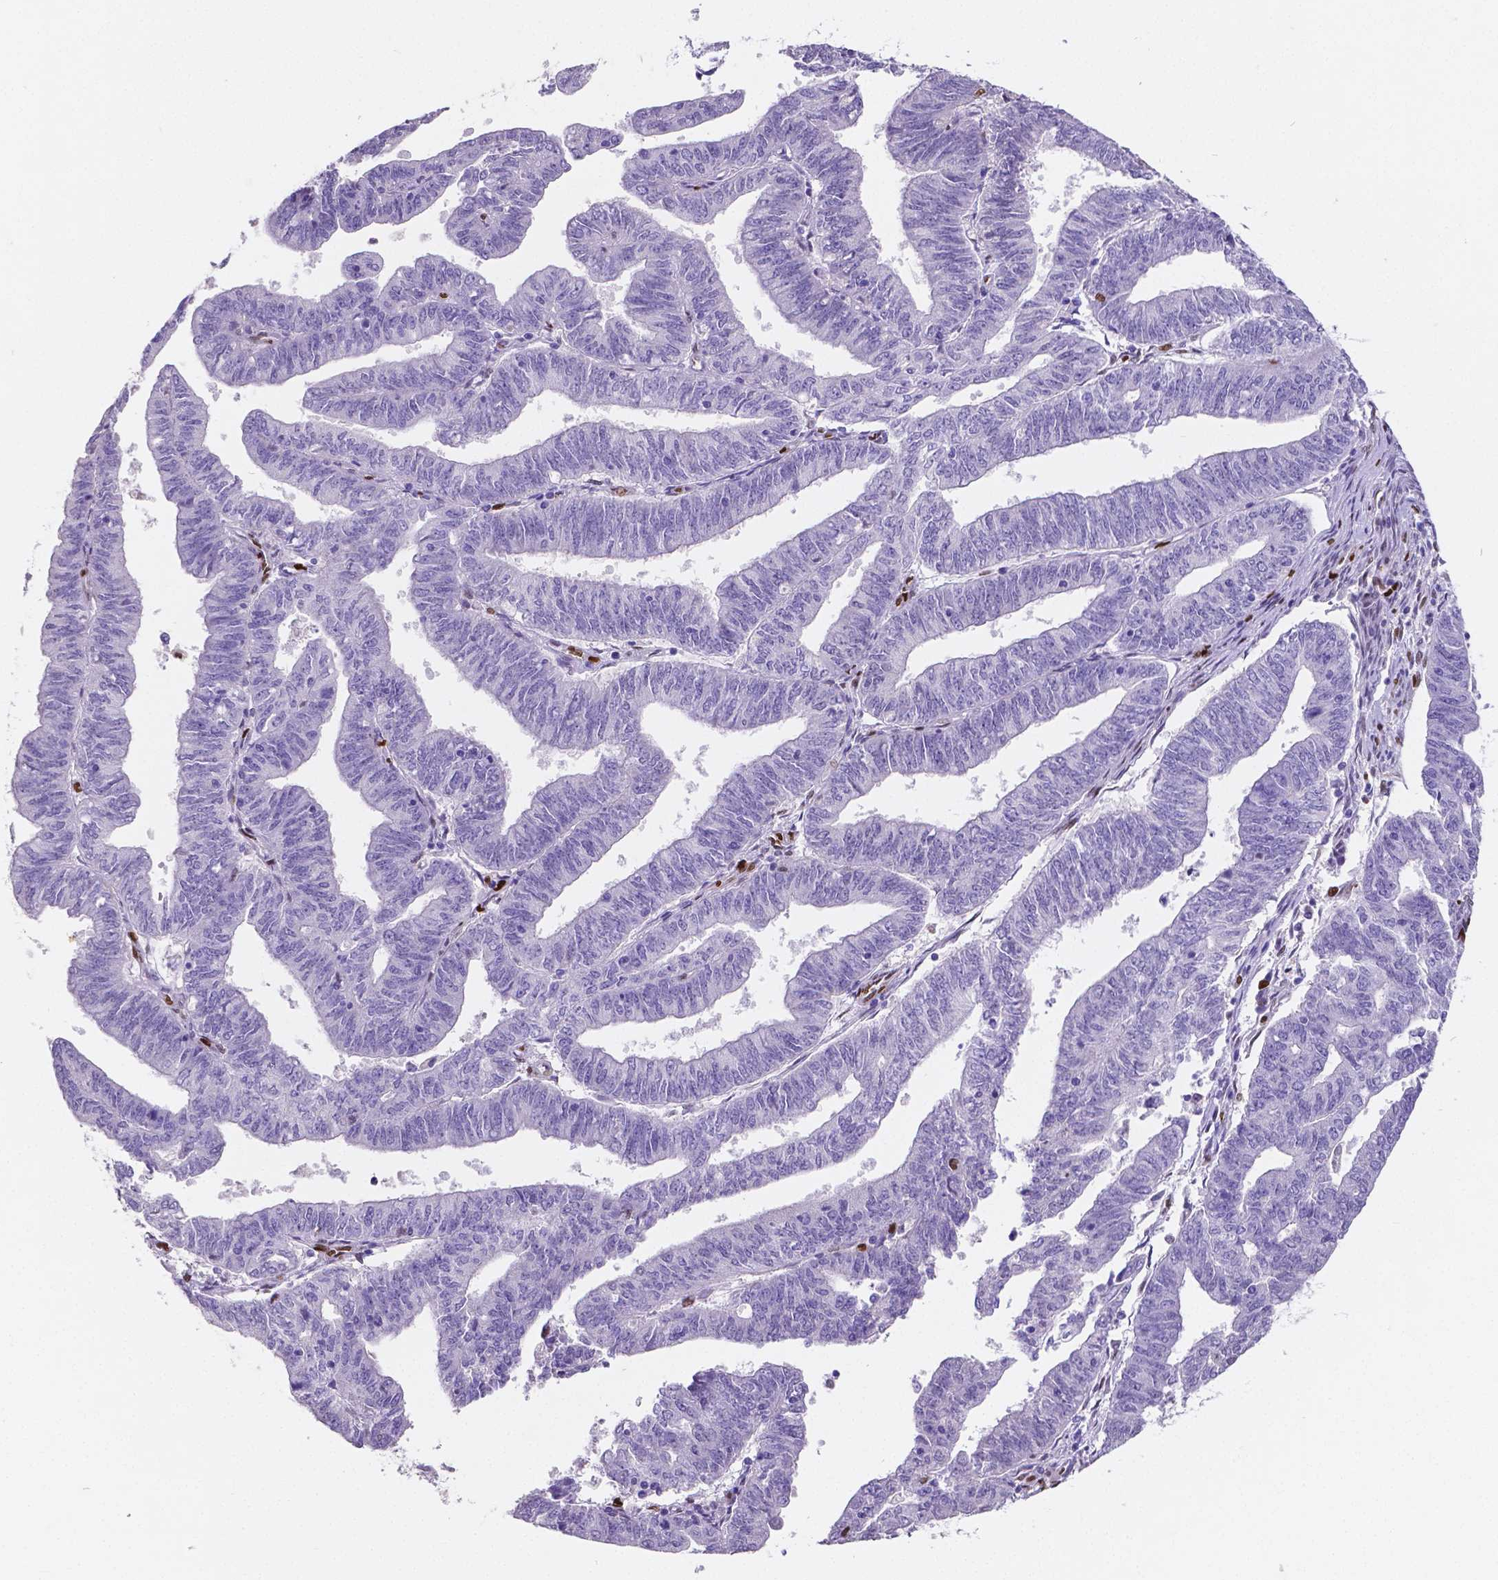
{"staining": {"intensity": "negative", "quantity": "none", "location": "none"}, "tissue": "endometrial cancer", "cell_type": "Tumor cells", "image_type": "cancer", "snomed": [{"axis": "morphology", "description": "Adenocarcinoma, NOS"}, {"axis": "topography", "description": "Endometrium"}], "caption": "Tumor cells are negative for protein expression in human endometrial cancer (adenocarcinoma). Brightfield microscopy of immunohistochemistry stained with DAB (brown) and hematoxylin (blue), captured at high magnification.", "gene": "MEF2C", "patient": {"sex": "female", "age": 82}}